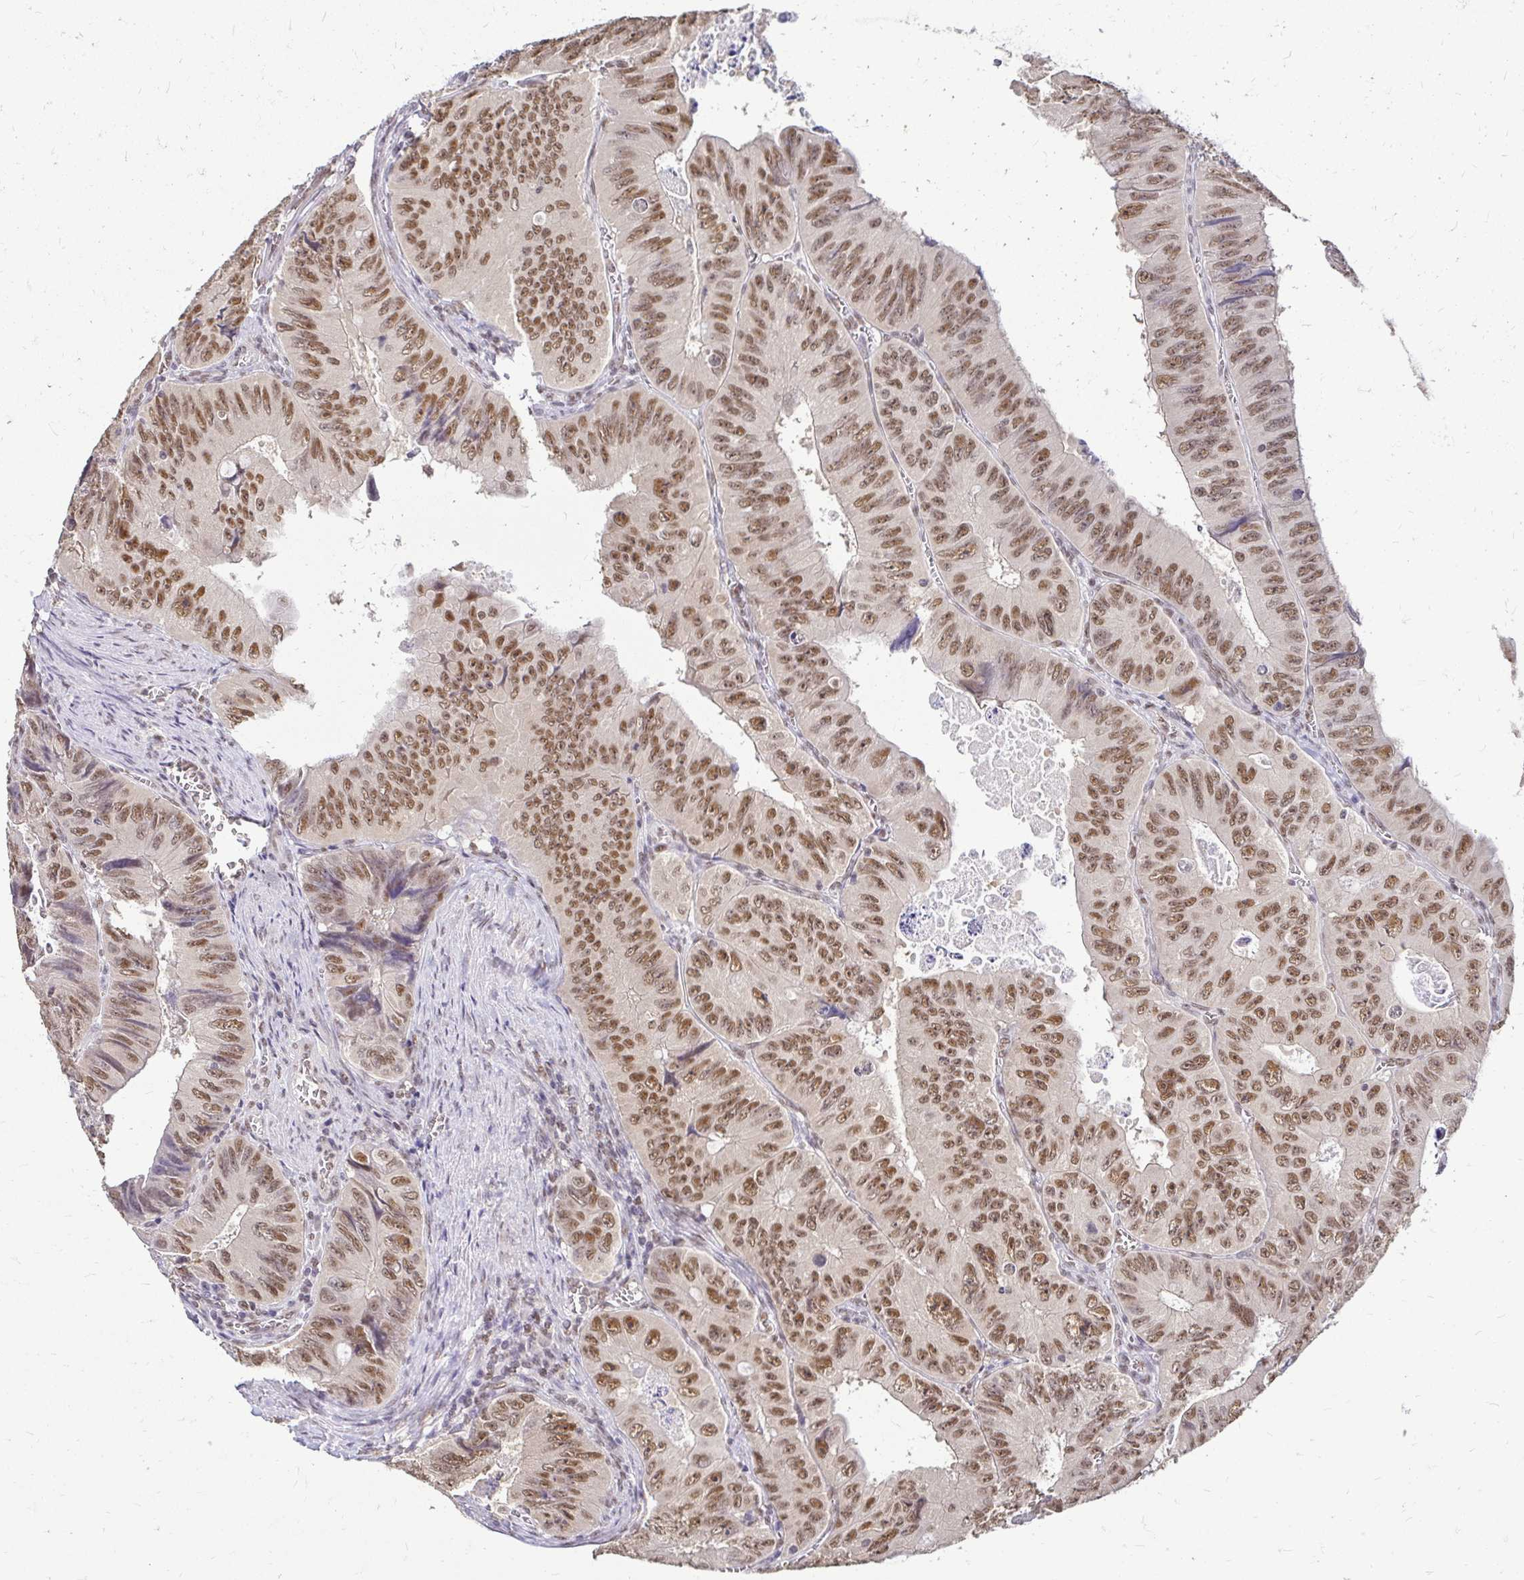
{"staining": {"intensity": "moderate", "quantity": ">75%", "location": "nuclear"}, "tissue": "colorectal cancer", "cell_type": "Tumor cells", "image_type": "cancer", "snomed": [{"axis": "morphology", "description": "Adenocarcinoma, NOS"}, {"axis": "topography", "description": "Colon"}], "caption": "The photomicrograph reveals staining of adenocarcinoma (colorectal), revealing moderate nuclear protein expression (brown color) within tumor cells.", "gene": "RIMS4", "patient": {"sex": "female", "age": 84}}